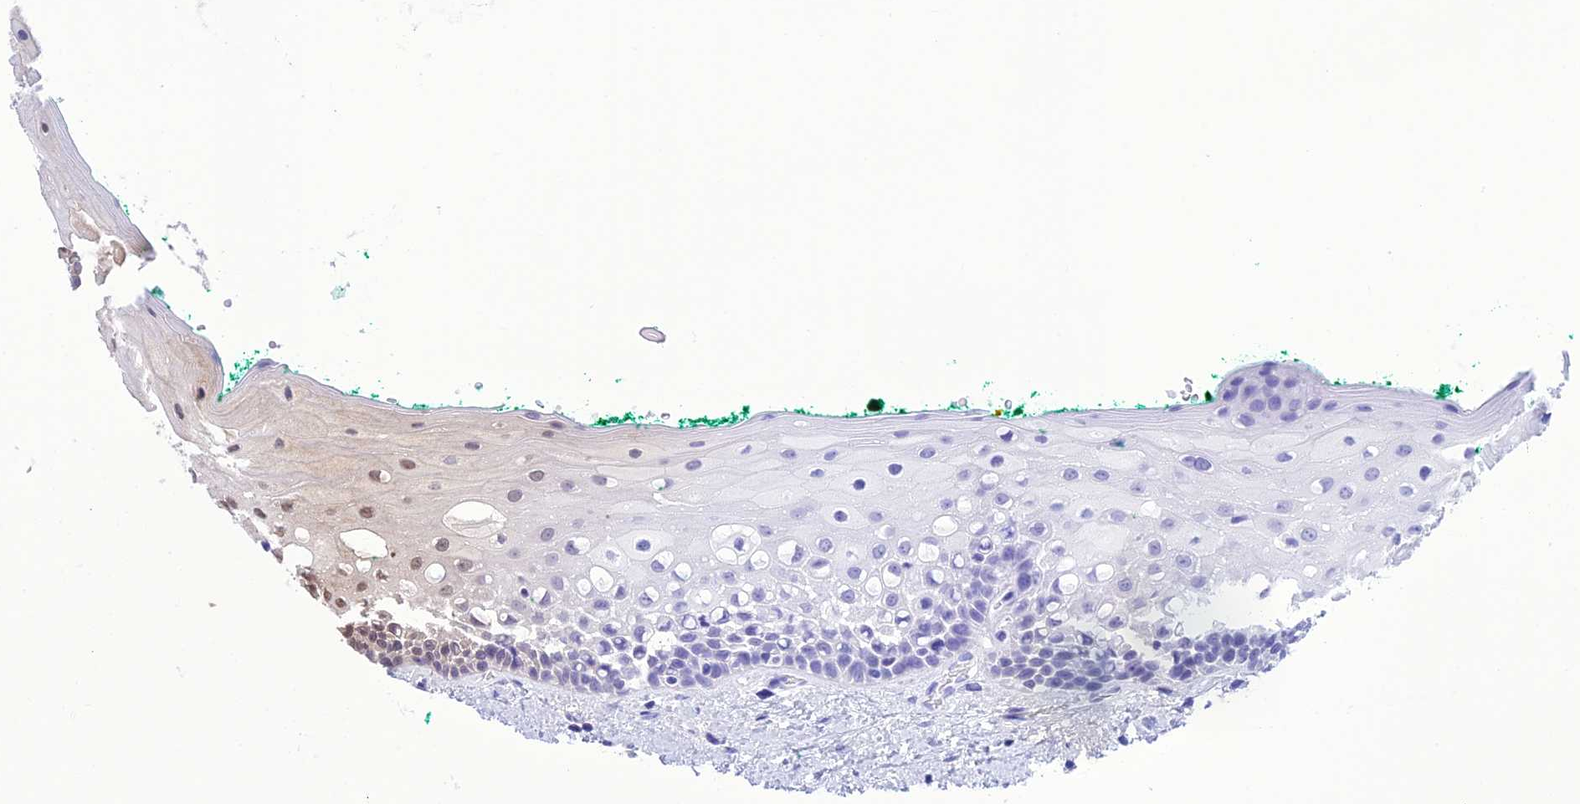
{"staining": {"intensity": "weak", "quantity": "25%-75%", "location": "nuclear"}, "tissue": "oral mucosa", "cell_type": "Squamous epithelial cells", "image_type": "normal", "snomed": [{"axis": "morphology", "description": "Normal tissue, NOS"}, {"axis": "topography", "description": "Oral tissue"}], "caption": "This is an image of IHC staining of benign oral mucosa, which shows weak staining in the nuclear of squamous epithelial cells.", "gene": "RNF126", "patient": {"sex": "female", "age": 70}}